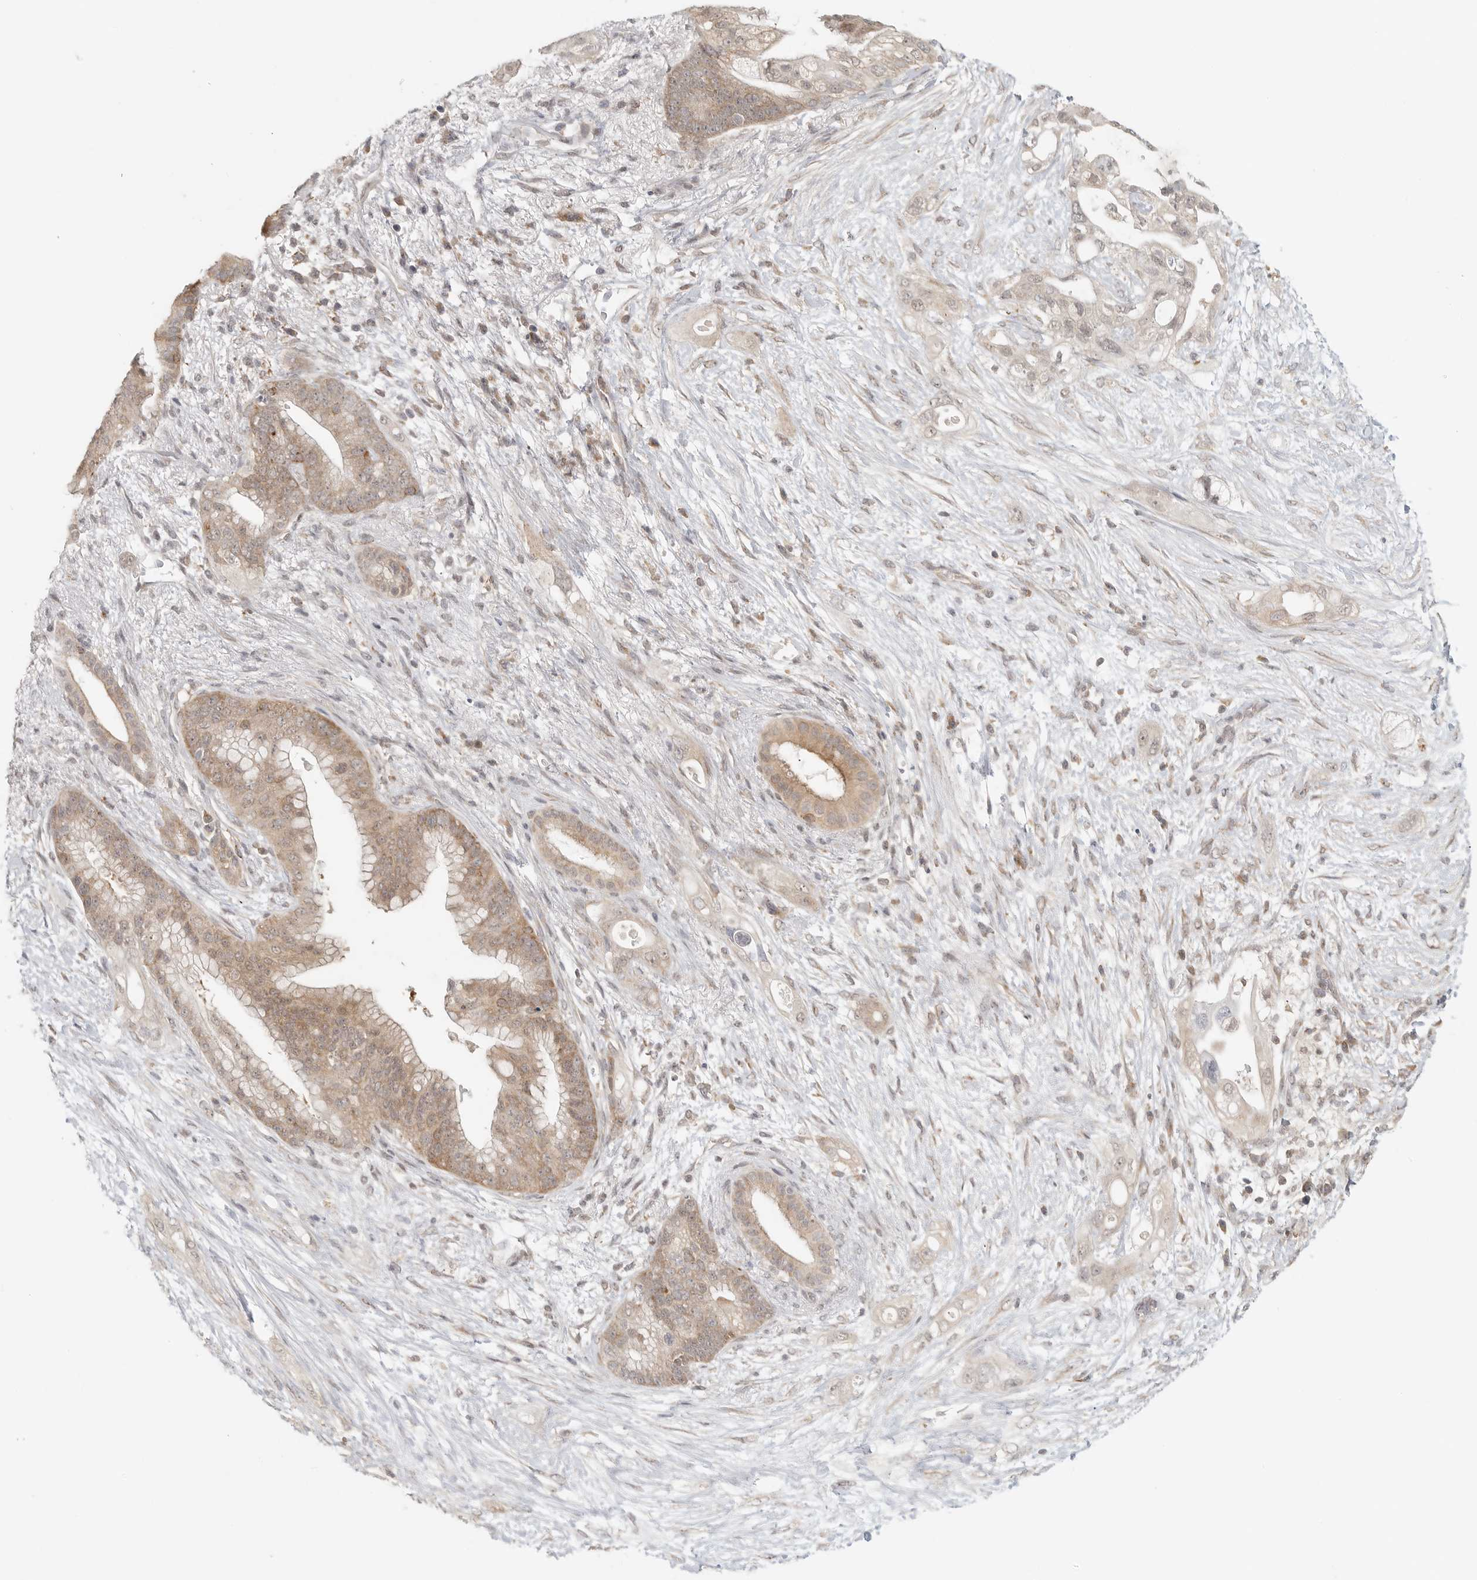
{"staining": {"intensity": "moderate", "quantity": "<25%", "location": "cytoplasmic/membranous"}, "tissue": "pancreatic cancer", "cell_type": "Tumor cells", "image_type": "cancer", "snomed": [{"axis": "morphology", "description": "Adenocarcinoma, NOS"}, {"axis": "topography", "description": "Pancreas"}], "caption": "Immunohistochemical staining of human pancreatic cancer (adenocarcinoma) exhibits moderate cytoplasmic/membranous protein staining in approximately <25% of tumor cells.", "gene": "HDAC6", "patient": {"sex": "male", "age": 53}}